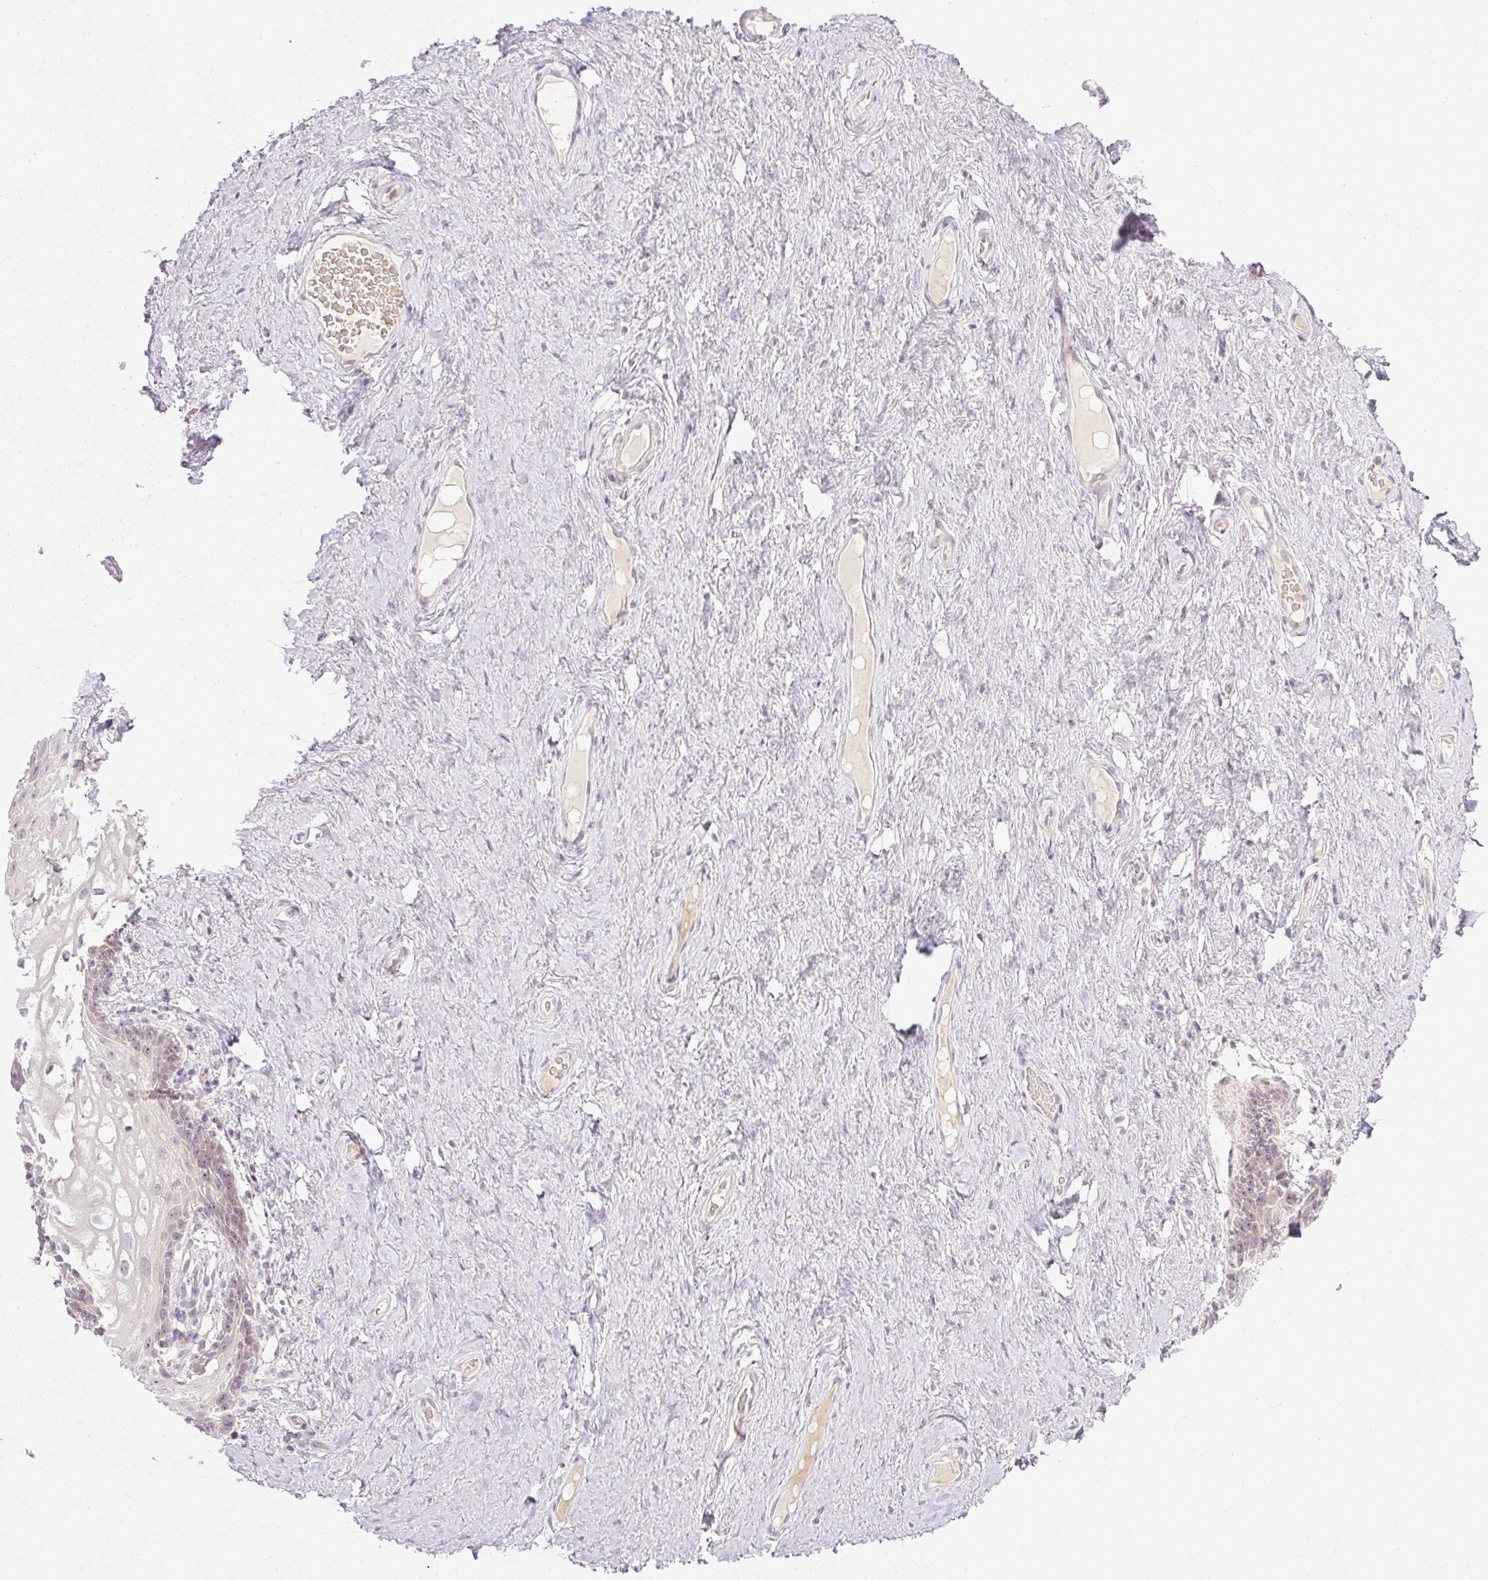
{"staining": {"intensity": "weak", "quantity": "<25%", "location": "nuclear"}, "tissue": "vagina", "cell_type": "Squamous epithelial cells", "image_type": "normal", "snomed": [{"axis": "morphology", "description": "Normal tissue, NOS"}, {"axis": "topography", "description": "Vagina"}, {"axis": "topography", "description": "Peripheral nerve tissue"}], "caption": "This is an immunohistochemistry photomicrograph of benign human vagina. There is no staining in squamous epithelial cells.", "gene": "AAR2", "patient": {"sex": "female", "age": 71}}